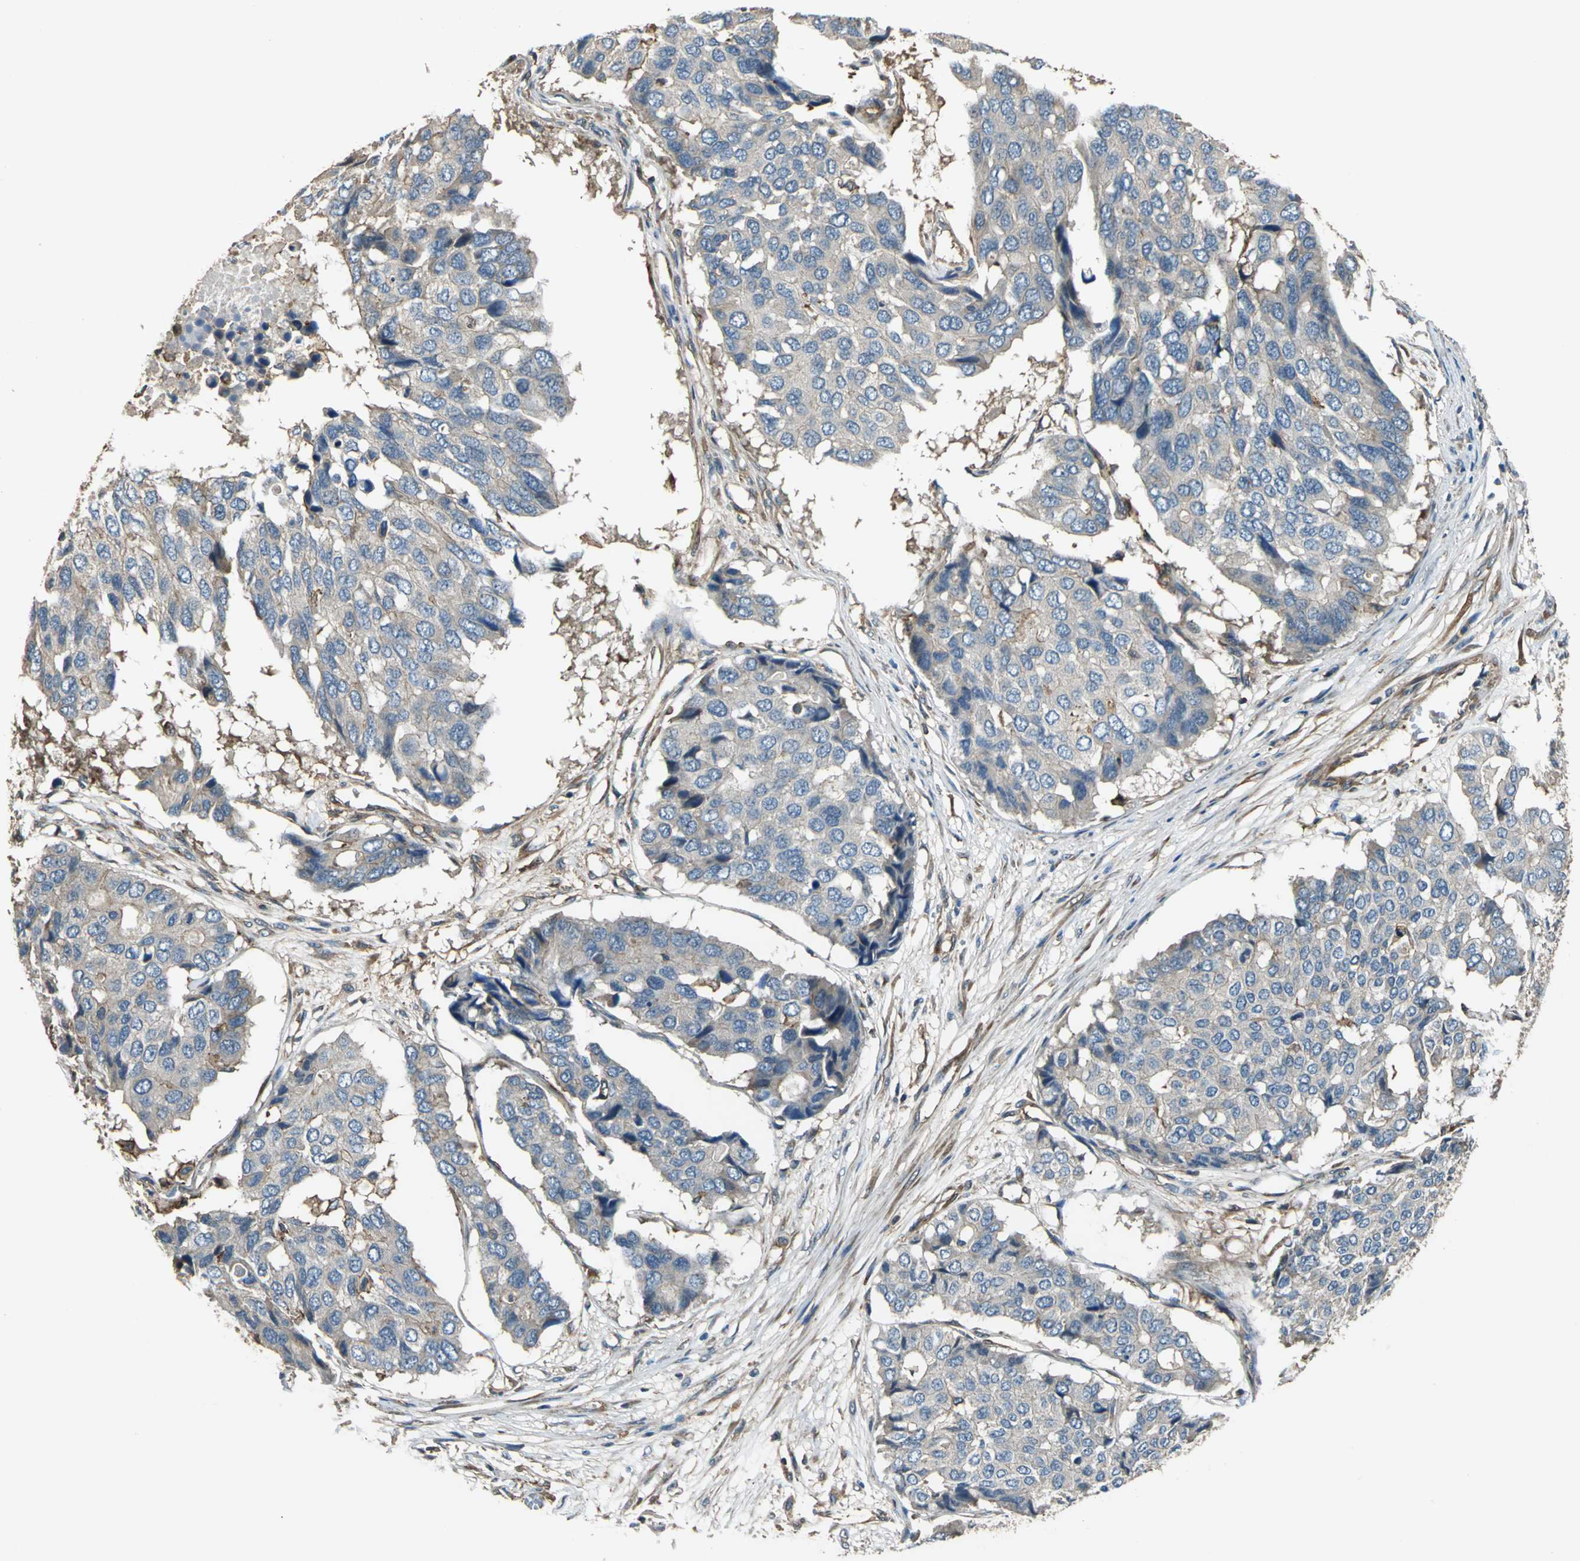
{"staining": {"intensity": "weak", "quantity": "25%-75%", "location": "cytoplasmic/membranous"}, "tissue": "pancreatic cancer", "cell_type": "Tumor cells", "image_type": "cancer", "snomed": [{"axis": "morphology", "description": "Adenocarcinoma, NOS"}, {"axis": "topography", "description": "Pancreas"}], "caption": "Approximately 25%-75% of tumor cells in human pancreatic cancer (adenocarcinoma) show weak cytoplasmic/membranous protein staining as visualized by brown immunohistochemical staining.", "gene": "PARVA", "patient": {"sex": "male", "age": 50}}